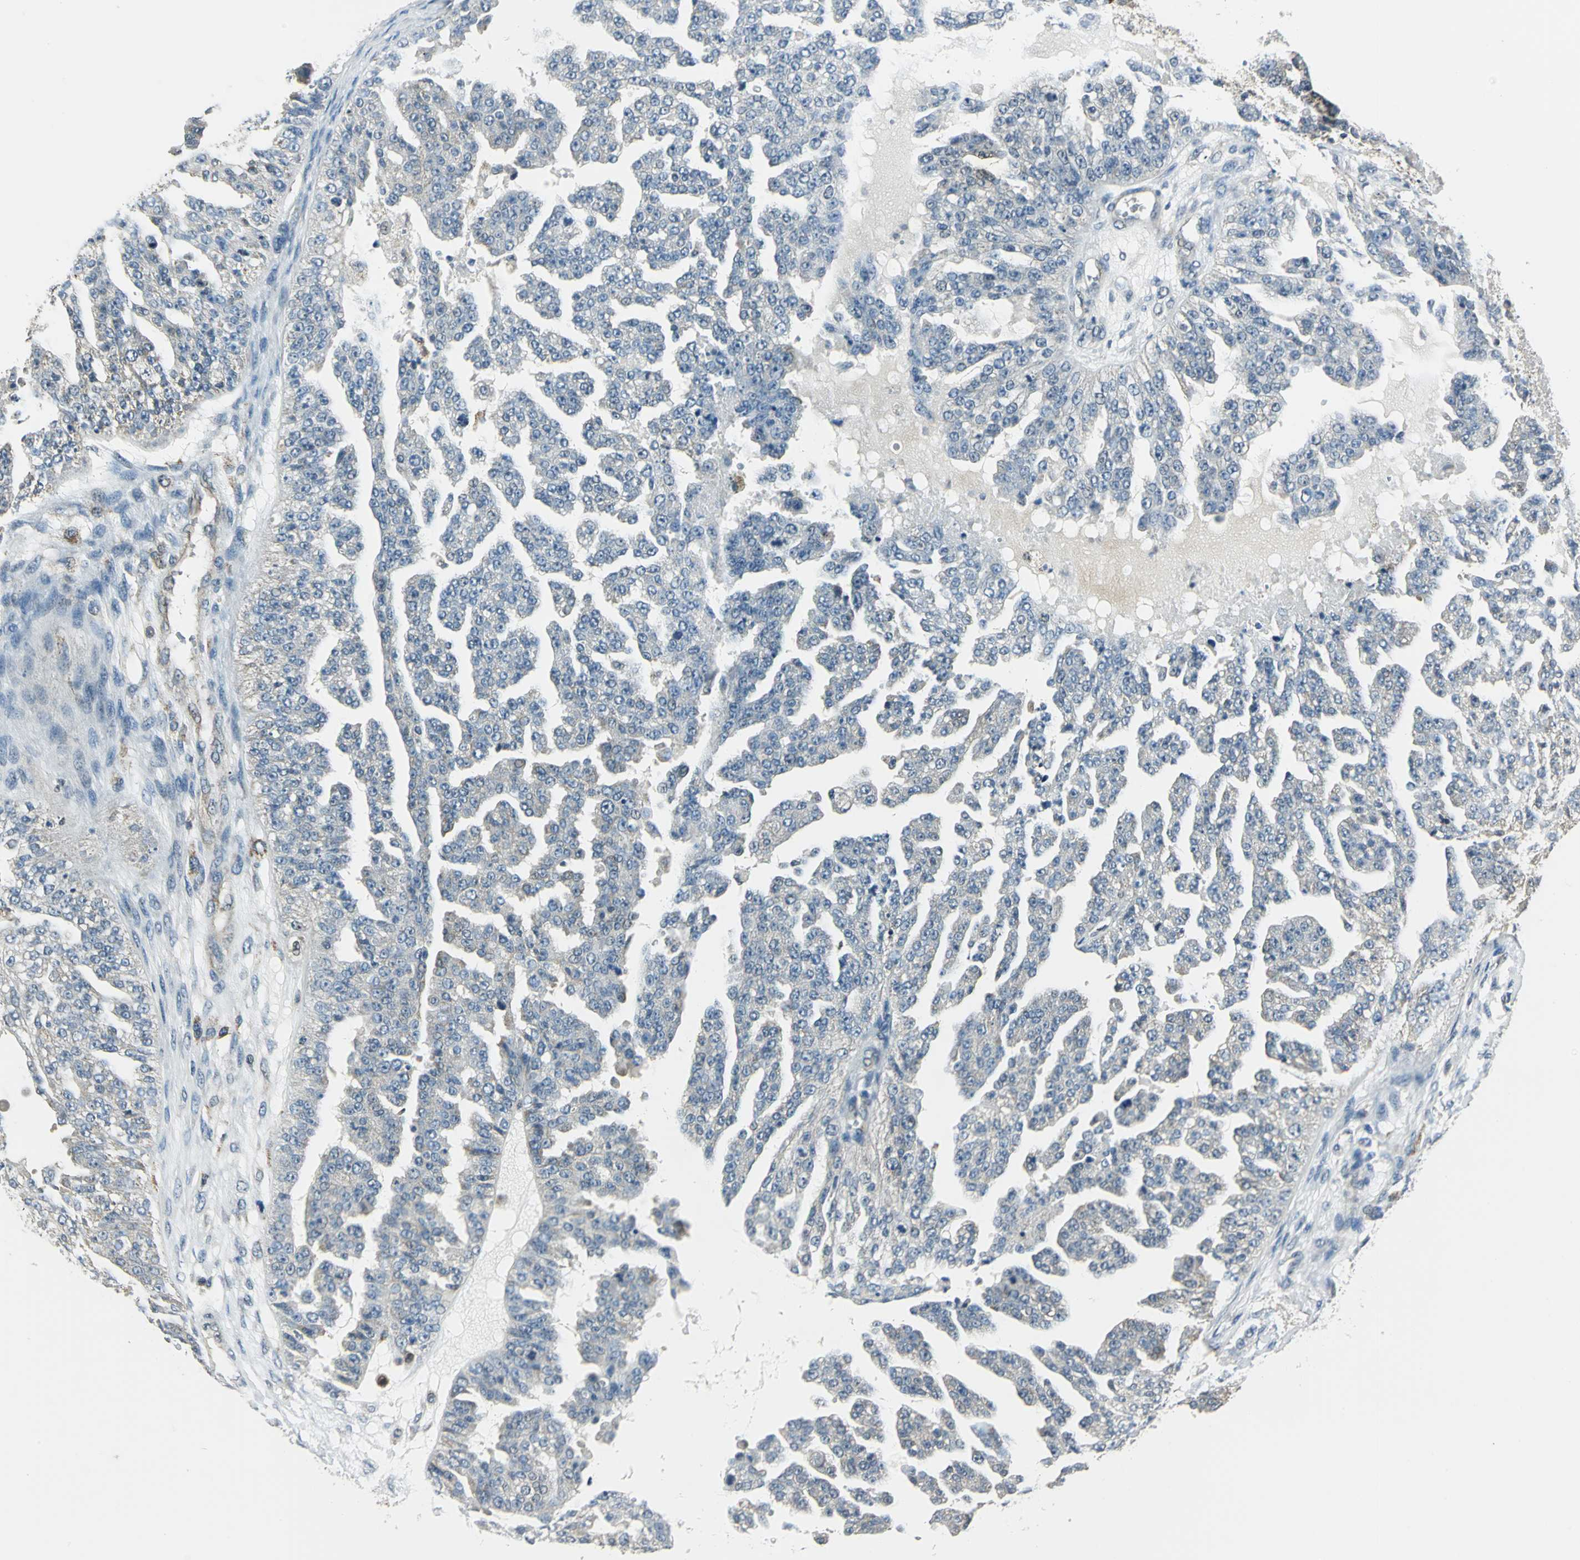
{"staining": {"intensity": "weak", "quantity": ">75%", "location": "cytoplasmic/membranous"}, "tissue": "ovarian cancer", "cell_type": "Tumor cells", "image_type": "cancer", "snomed": [{"axis": "morphology", "description": "Carcinoma, NOS"}, {"axis": "topography", "description": "Soft tissue"}, {"axis": "topography", "description": "Ovary"}], "caption": "There is low levels of weak cytoplasmic/membranous staining in tumor cells of ovarian cancer, as demonstrated by immunohistochemical staining (brown color).", "gene": "NUDT2", "patient": {"sex": "female", "age": 54}}